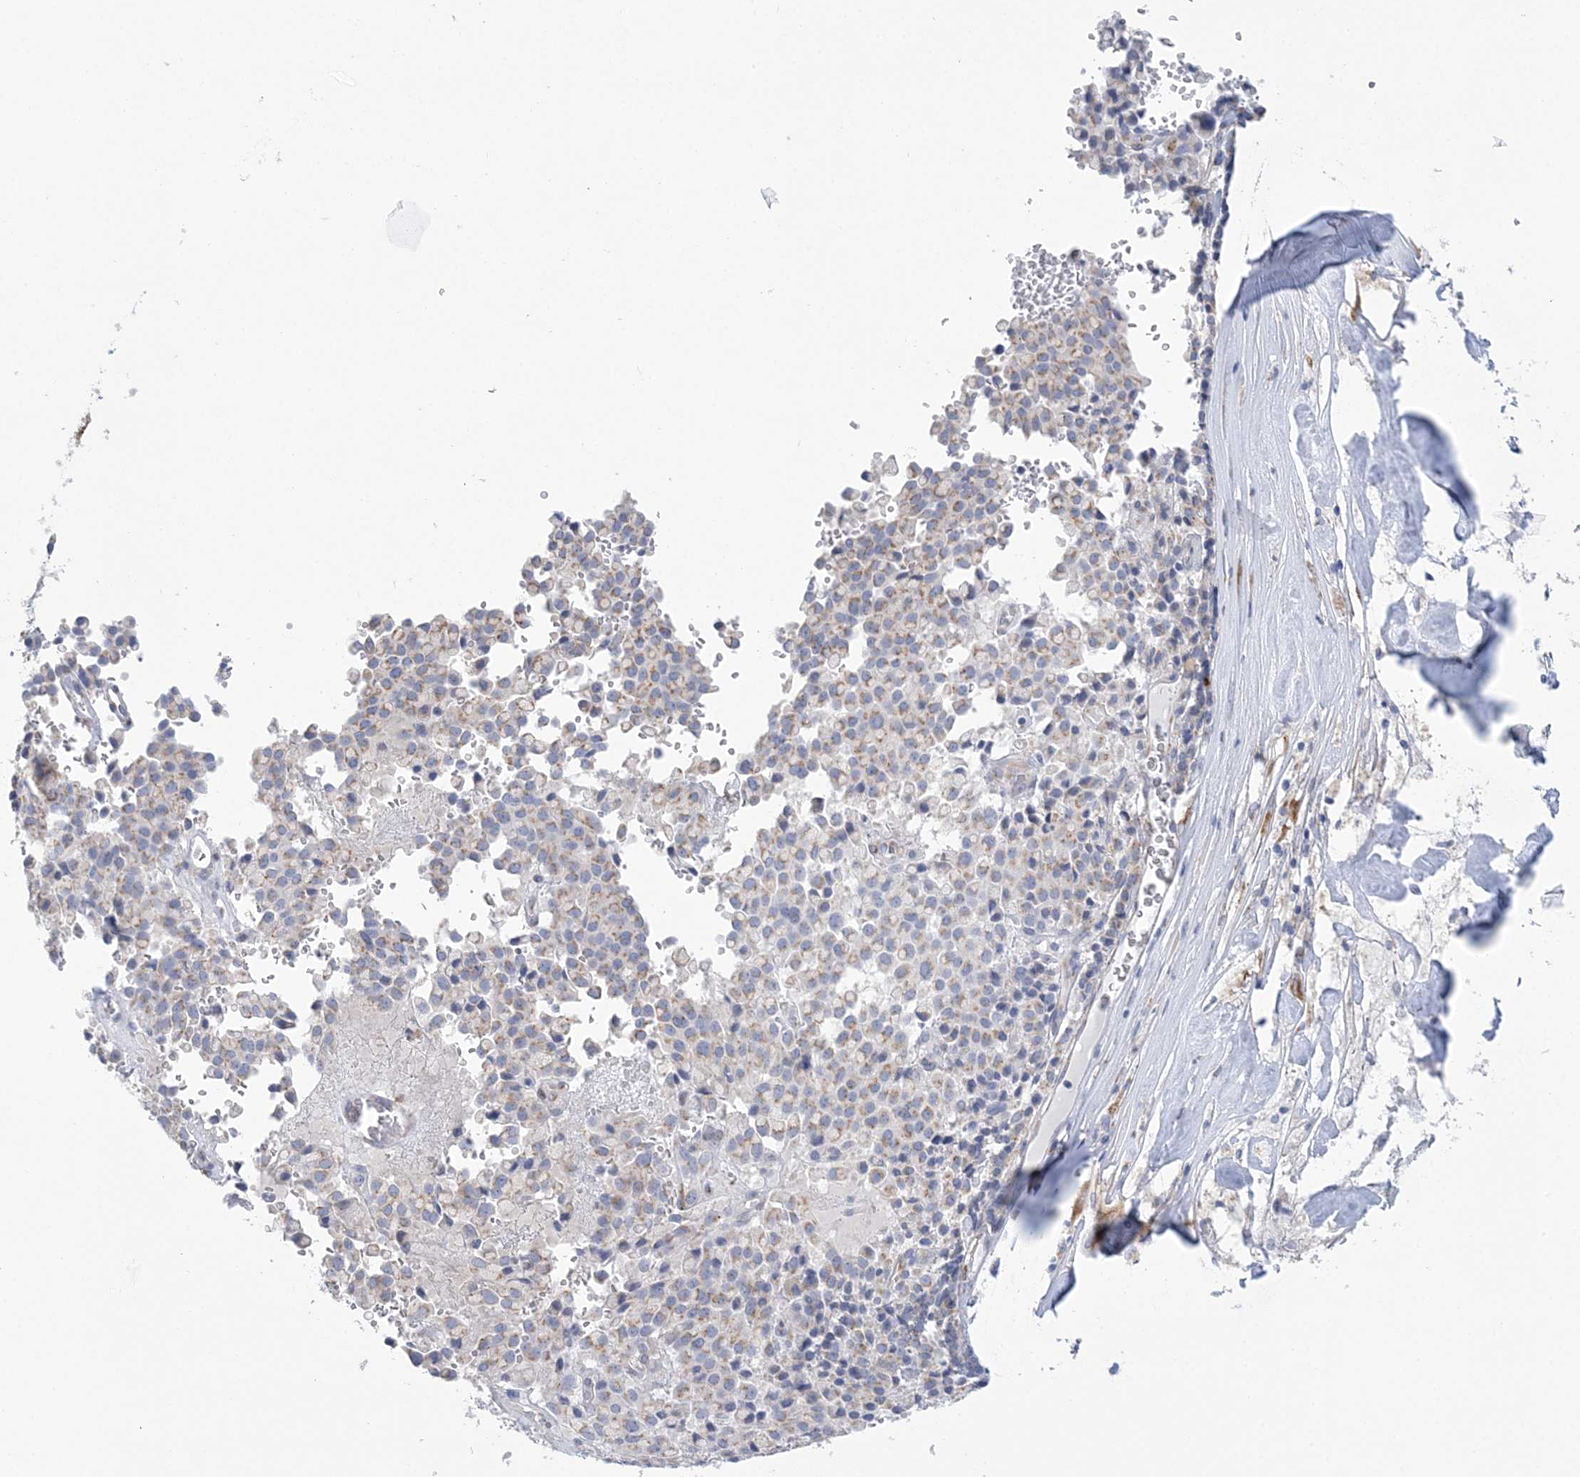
{"staining": {"intensity": "weak", "quantity": "<25%", "location": "cytoplasmic/membranous"}, "tissue": "pancreatic cancer", "cell_type": "Tumor cells", "image_type": "cancer", "snomed": [{"axis": "morphology", "description": "Adenocarcinoma, NOS"}, {"axis": "topography", "description": "Pancreas"}], "caption": "Immunohistochemical staining of pancreatic adenocarcinoma reveals no significant staining in tumor cells.", "gene": "PLEKHG4B", "patient": {"sex": "male", "age": 65}}